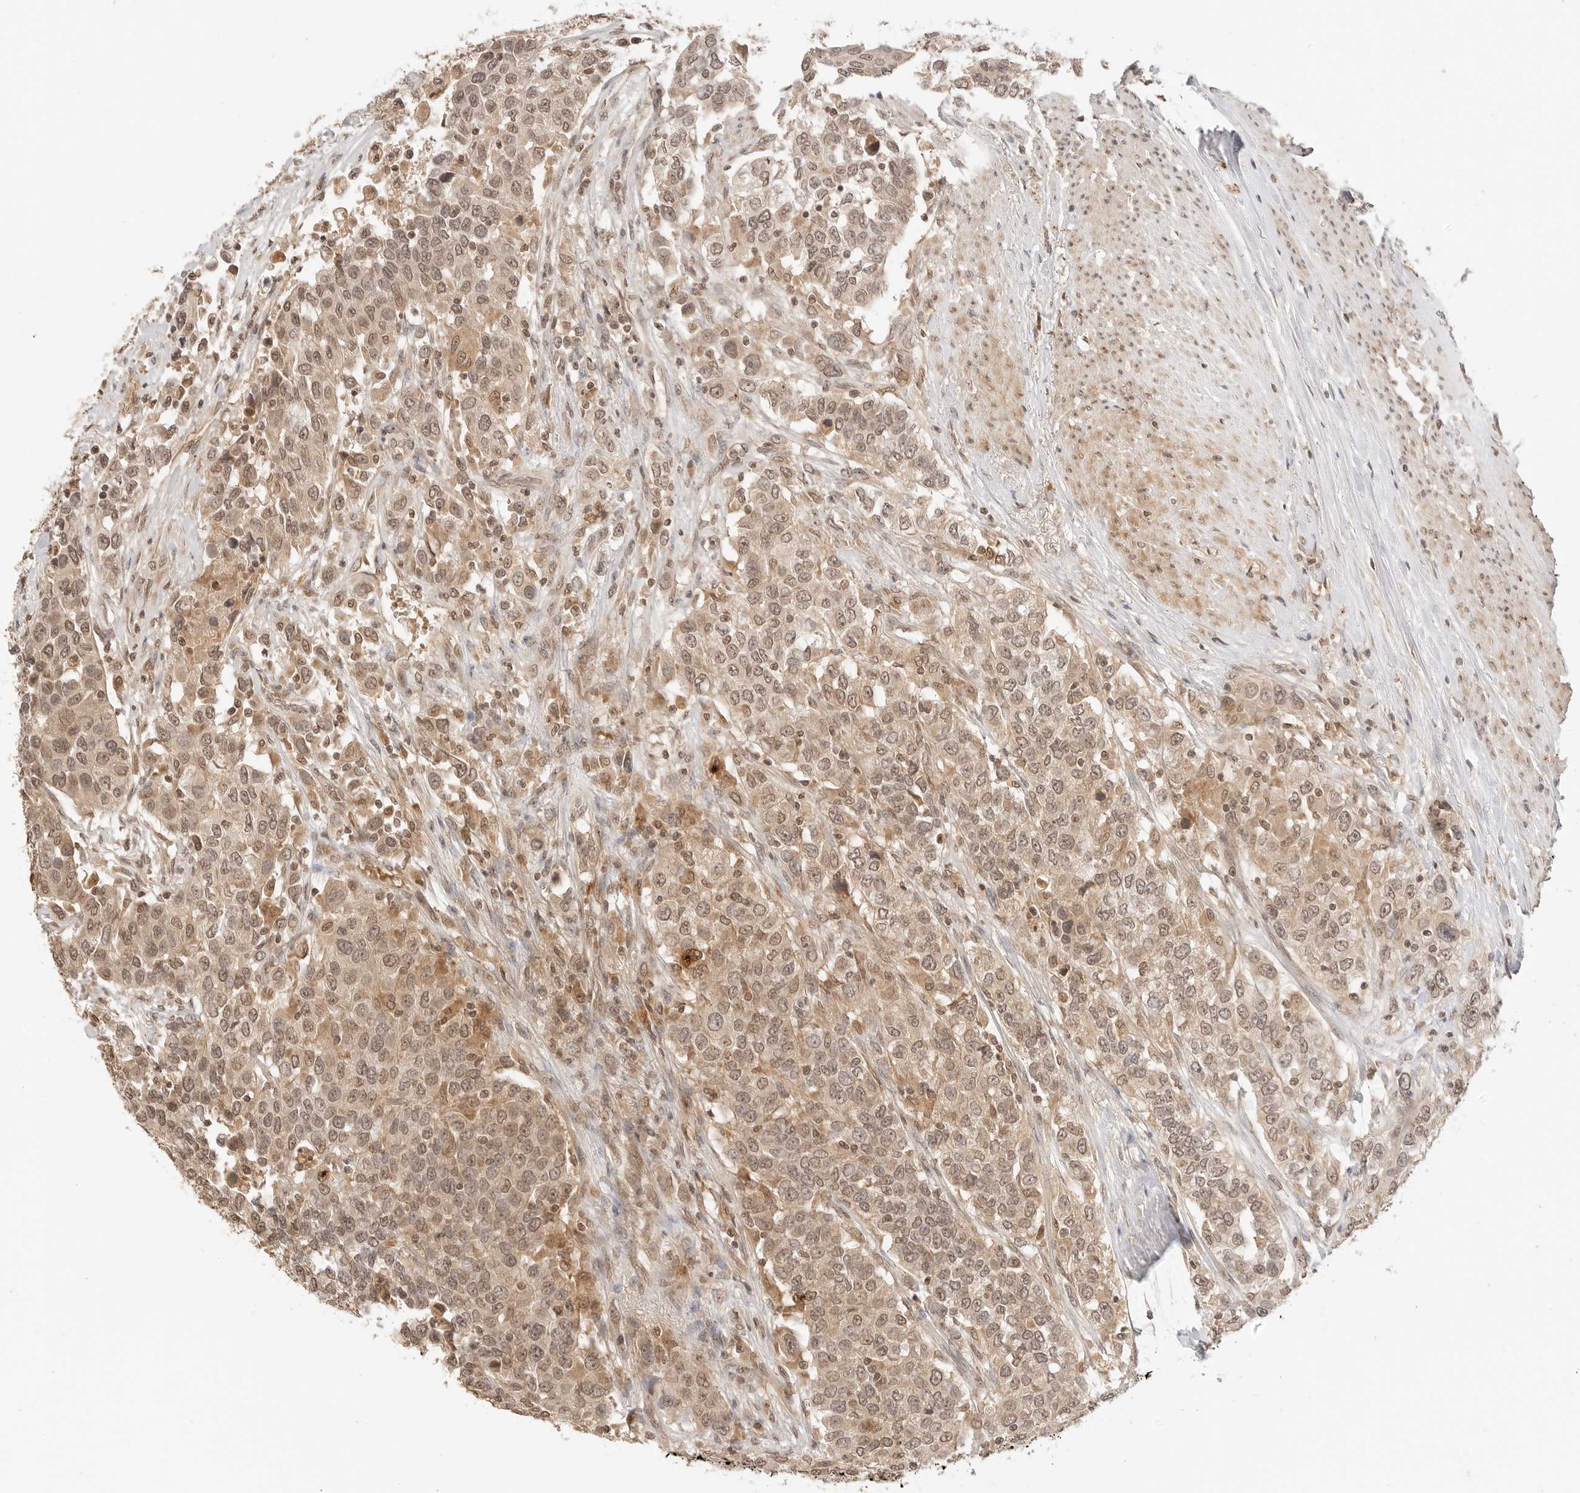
{"staining": {"intensity": "moderate", "quantity": ">75%", "location": "cytoplasmic/membranous,nuclear"}, "tissue": "urothelial cancer", "cell_type": "Tumor cells", "image_type": "cancer", "snomed": [{"axis": "morphology", "description": "Urothelial carcinoma, High grade"}, {"axis": "topography", "description": "Urinary bladder"}], "caption": "This photomicrograph displays urothelial cancer stained with immunohistochemistry to label a protein in brown. The cytoplasmic/membranous and nuclear of tumor cells show moderate positivity for the protein. Nuclei are counter-stained blue.", "gene": "GPR34", "patient": {"sex": "female", "age": 80}}